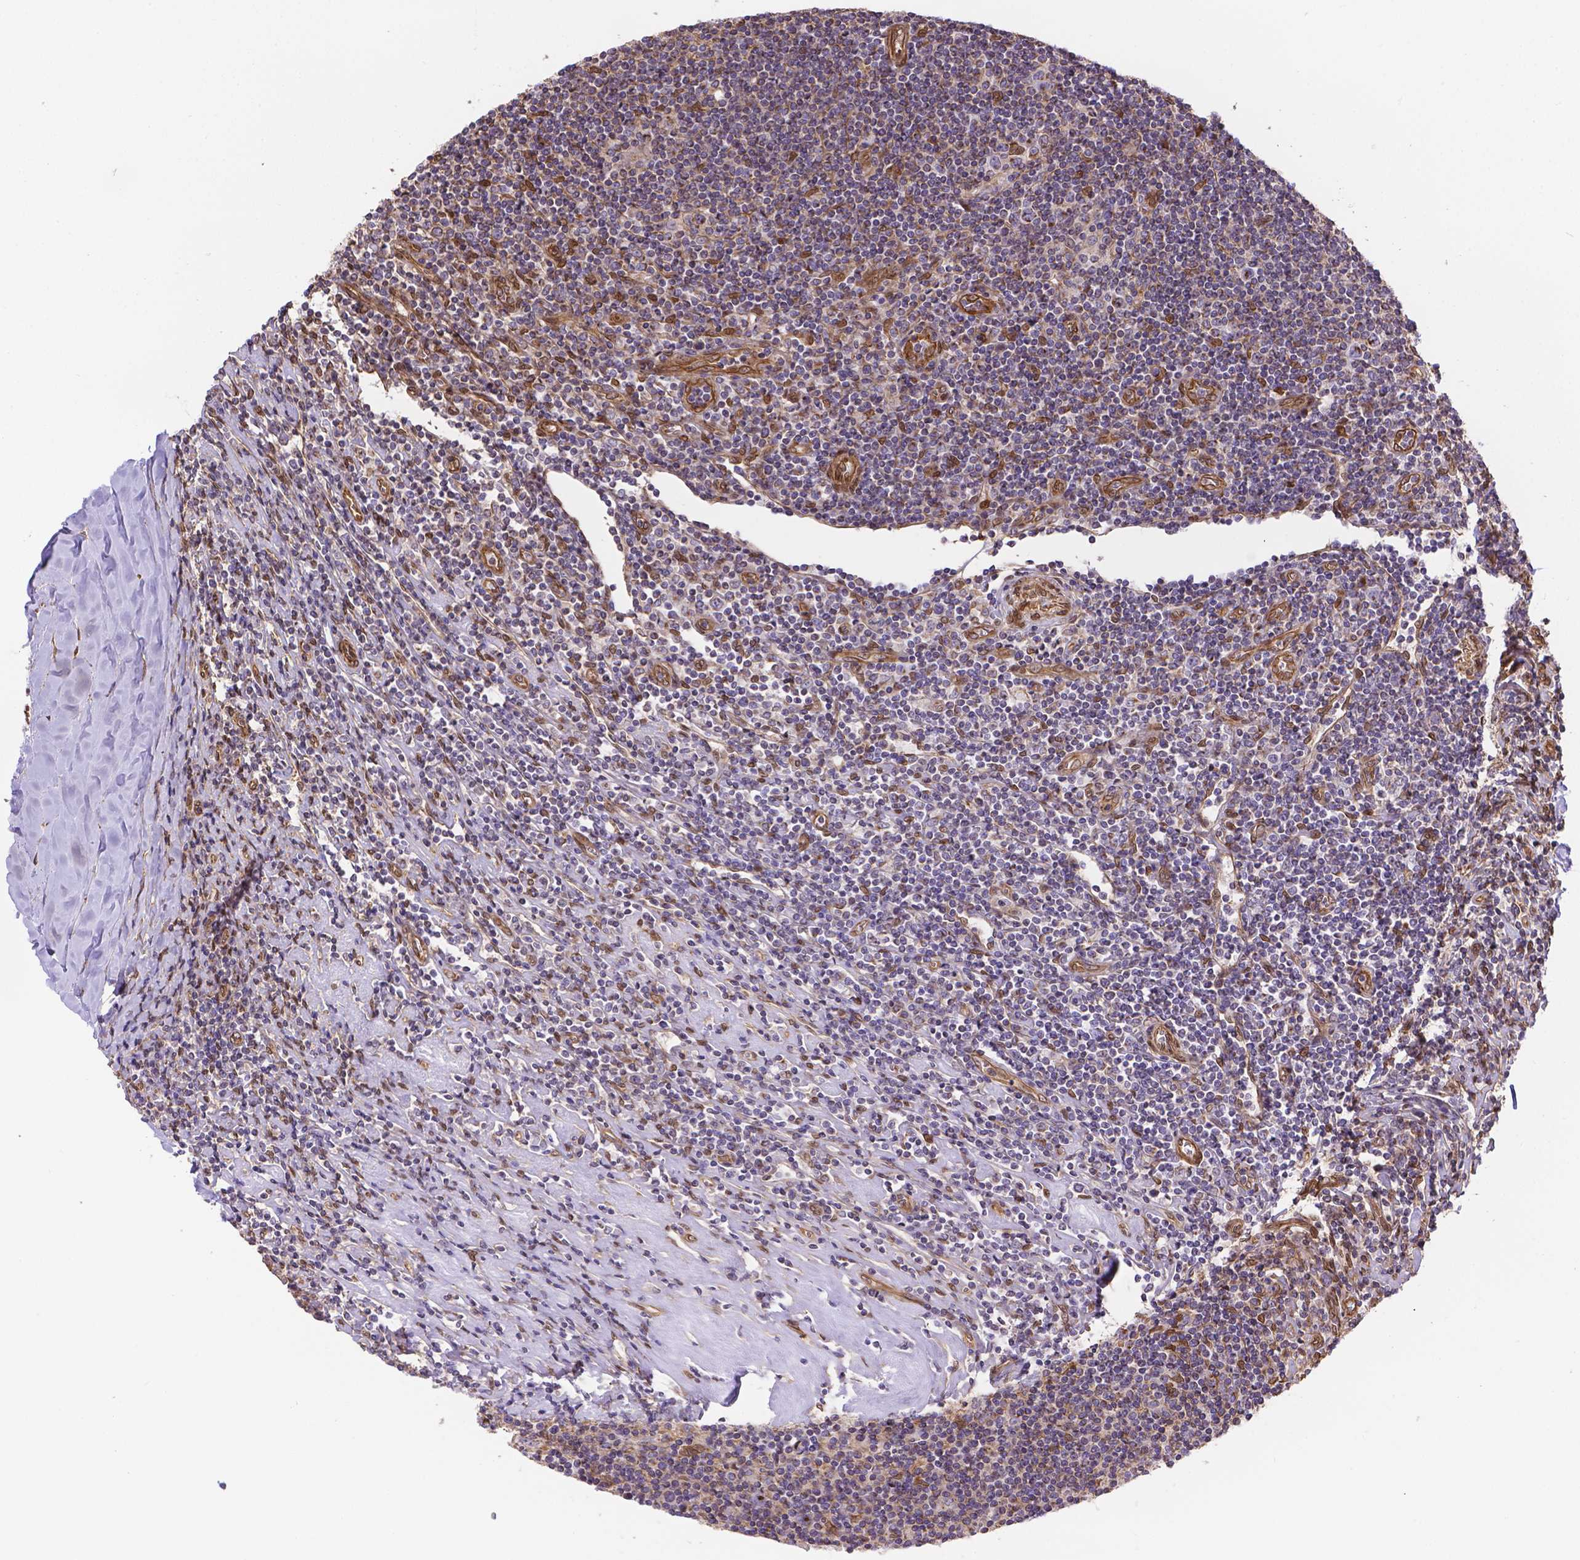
{"staining": {"intensity": "weak", "quantity": ">75%", "location": "cytoplasmic/membranous"}, "tissue": "lymphoma", "cell_type": "Tumor cells", "image_type": "cancer", "snomed": [{"axis": "morphology", "description": "Hodgkin's disease, NOS"}, {"axis": "topography", "description": "Lymph node"}], "caption": "Lymphoma tissue shows weak cytoplasmic/membranous expression in about >75% of tumor cells, visualized by immunohistochemistry.", "gene": "YAP1", "patient": {"sex": "male", "age": 40}}